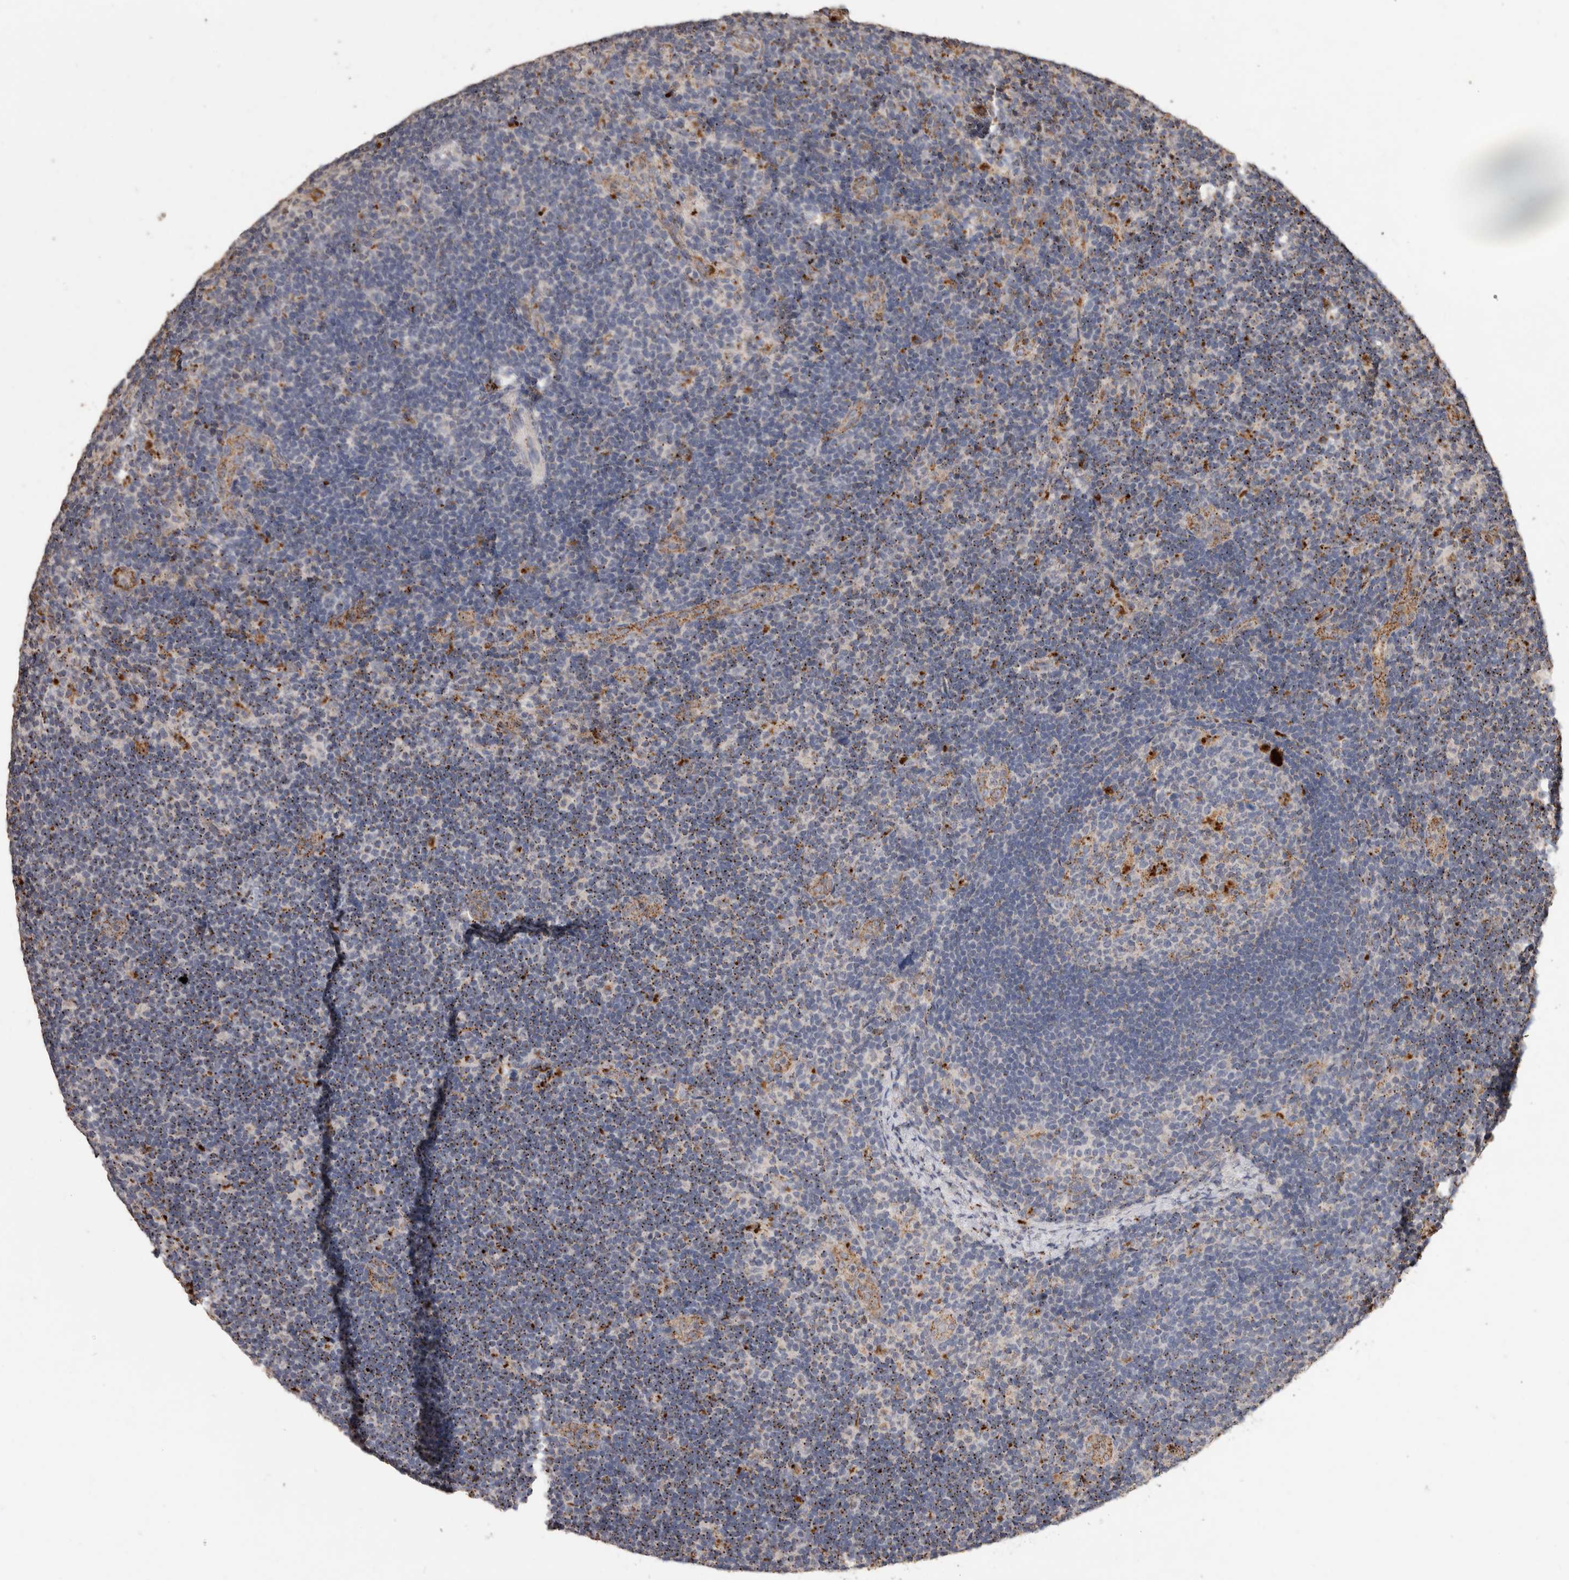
{"staining": {"intensity": "strong", "quantity": "<25%", "location": "cytoplasmic/membranous"}, "tissue": "lymph node", "cell_type": "Germinal center cells", "image_type": "normal", "snomed": [{"axis": "morphology", "description": "Normal tissue, NOS"}, {"axis": "topography", "description": "Lymph node"}], "caption": "An IHC image of unremarkable tissue is shown. Protein staining in brown shows strong cytoplasmic/membranous positivity in lymph node within germinal center cells.", "gene": "ARSA", "patient": {"sex": "female", "age": 22}}